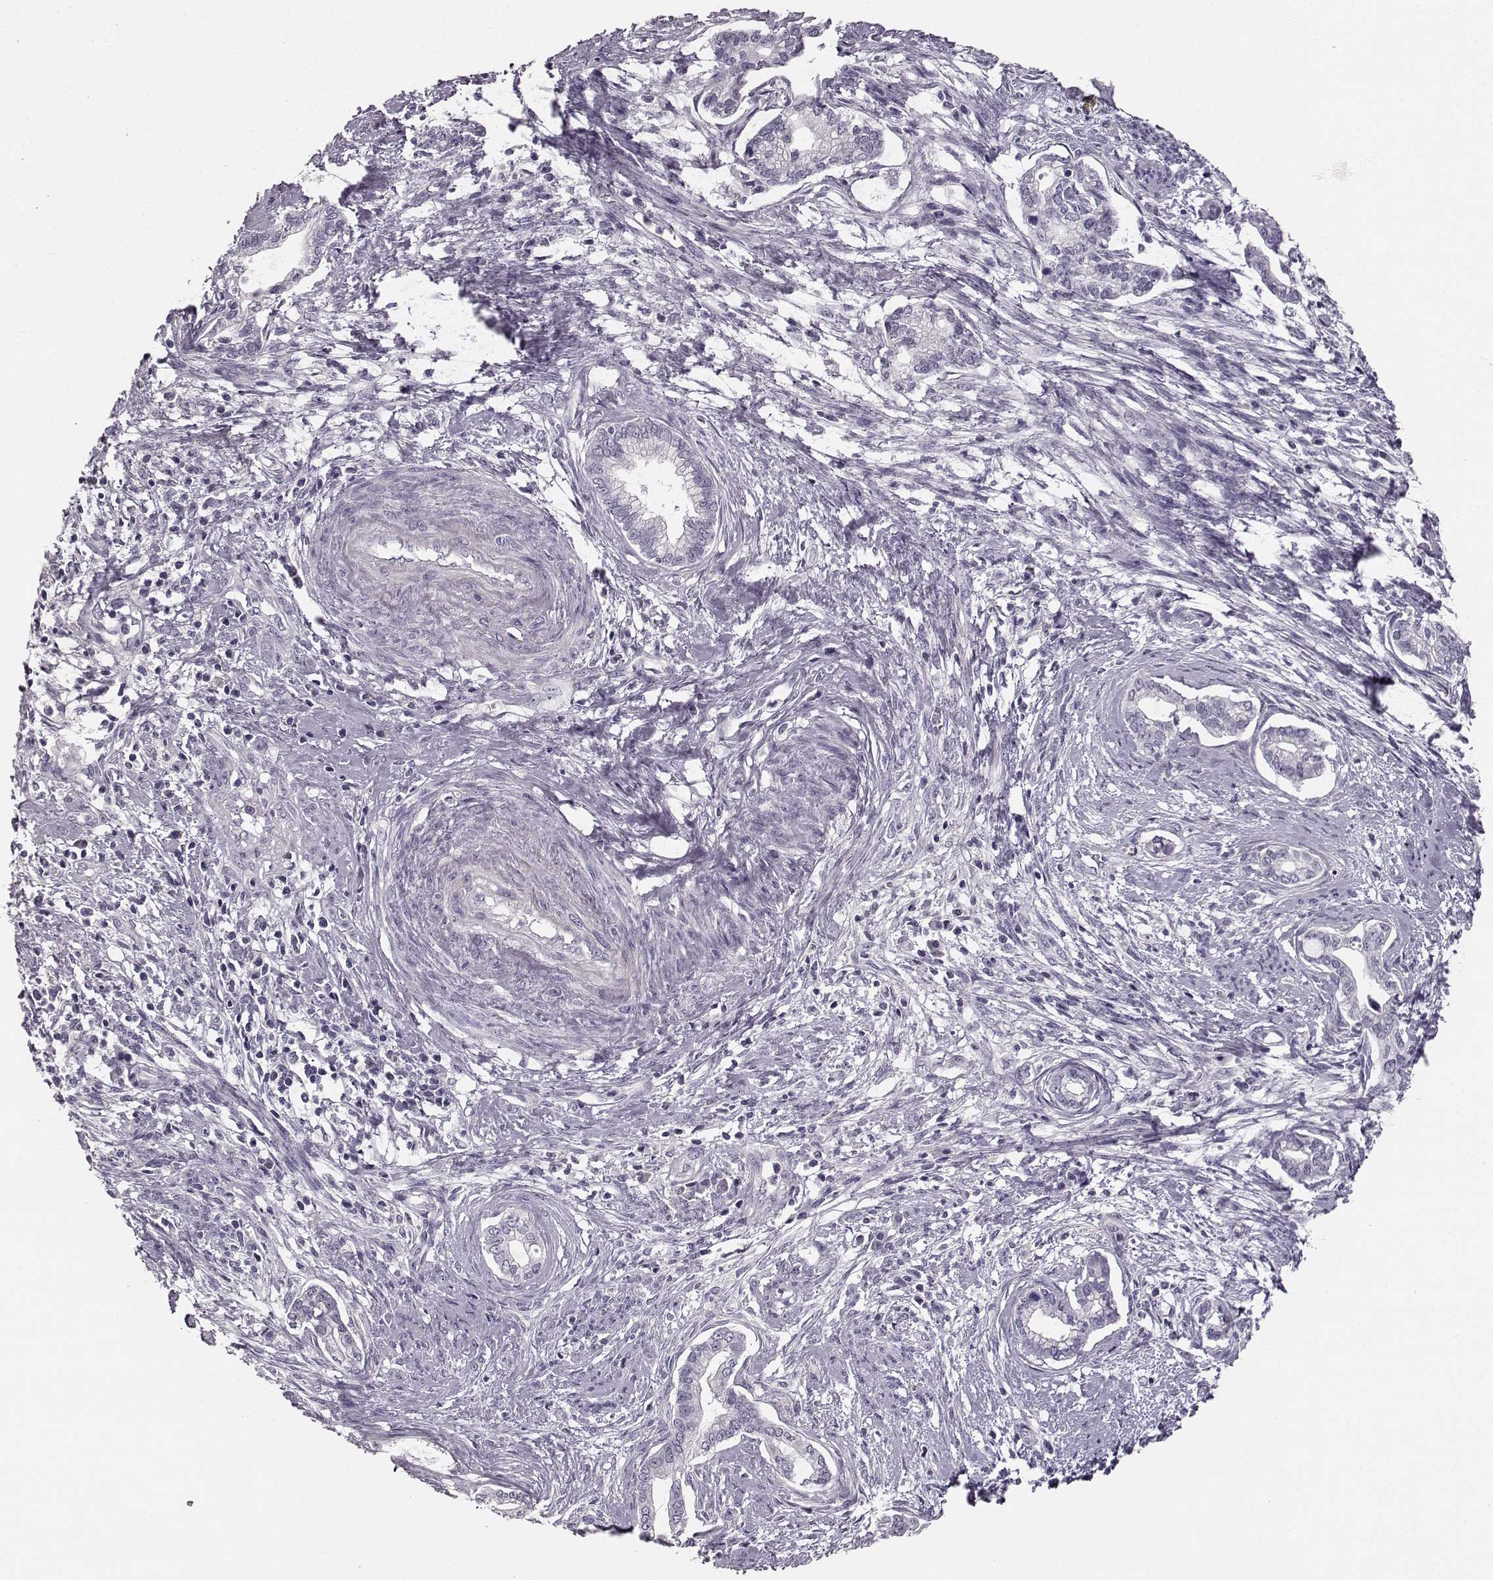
{"staining": {"intensity": "negative", "quantity": "none", "location": "none"}, "tissue": "cervical cancer", "cell_type": "Tumor cells", "image_type": "cancer", "snomed": [{"axis": "morphology", "description": "Adenocarcinoma, NOS"}, {"axis": "topography", "description": "Cervix"}], "caption": "A photomicrograph of cervical adenocarcinoma stained for a protein exhibits no brown staining in tumor cells. The staining is performed using DAB brown chromogen with nuclei counter-stained in using hematoxylin.", "gene": "KIAA0319", "patient": {"sex": "female", "age": 62}}